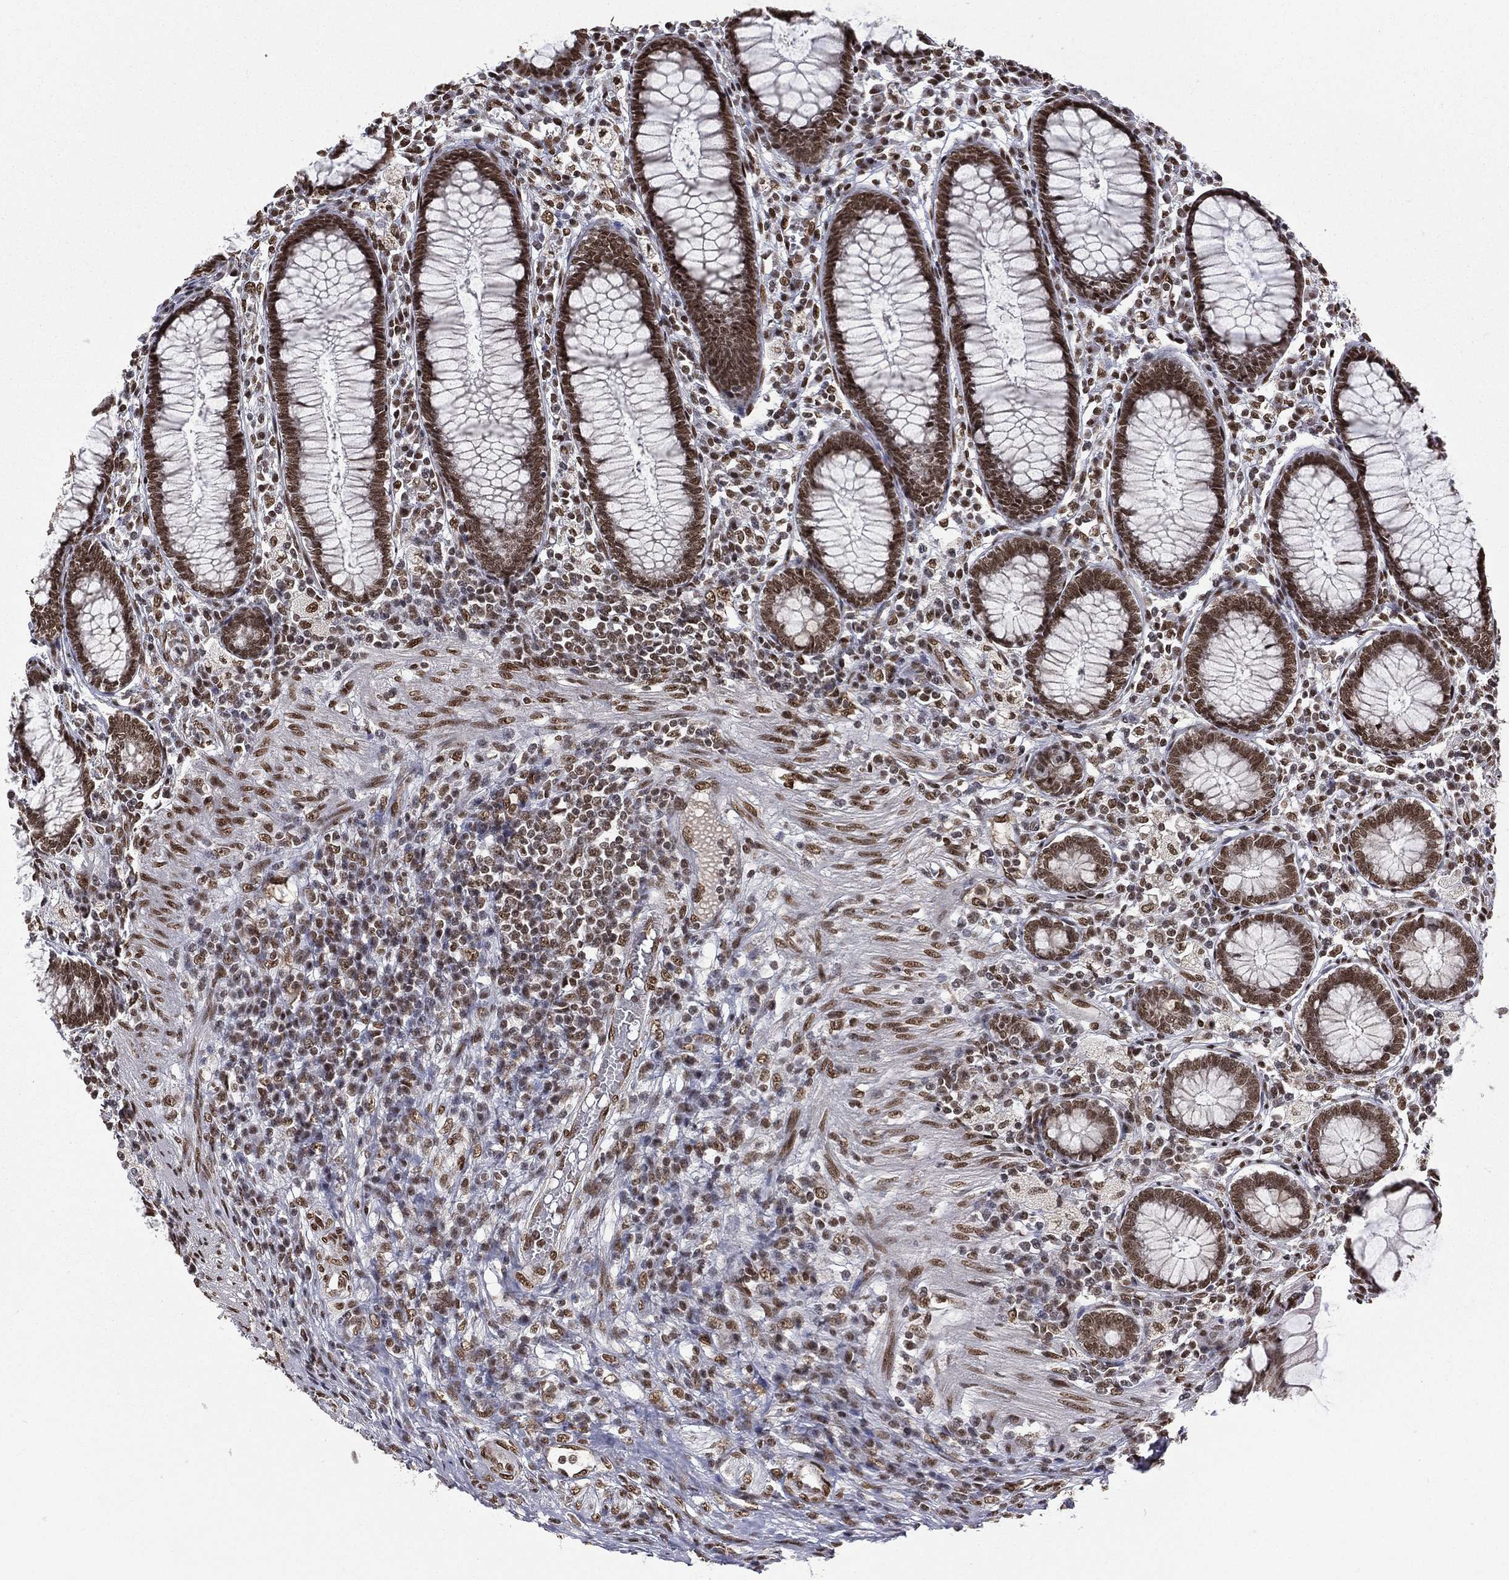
{"staining": {"intensity": "strong", "quantity": "25%-75%", "location": "nuclear"}, "tissue": "colon", "cell_type": "Endothelial cells", "image_type": "normal", "snomed": [{"axis": "morphology", "description": "Normal tissue, NOS"}, {"axis": "topography", "description": "Colon"}], "caption": "Immunohistochemistry image of benign colon: human colon stained using immunohistochemistry (IHC) exhibits high levels of strong protein expression localized specifically in the nuclear of endothelial cells, appearing as a nuclear brown color.", "gene": "C5orf24", "patient": {"sex": "male", "age": 65}}